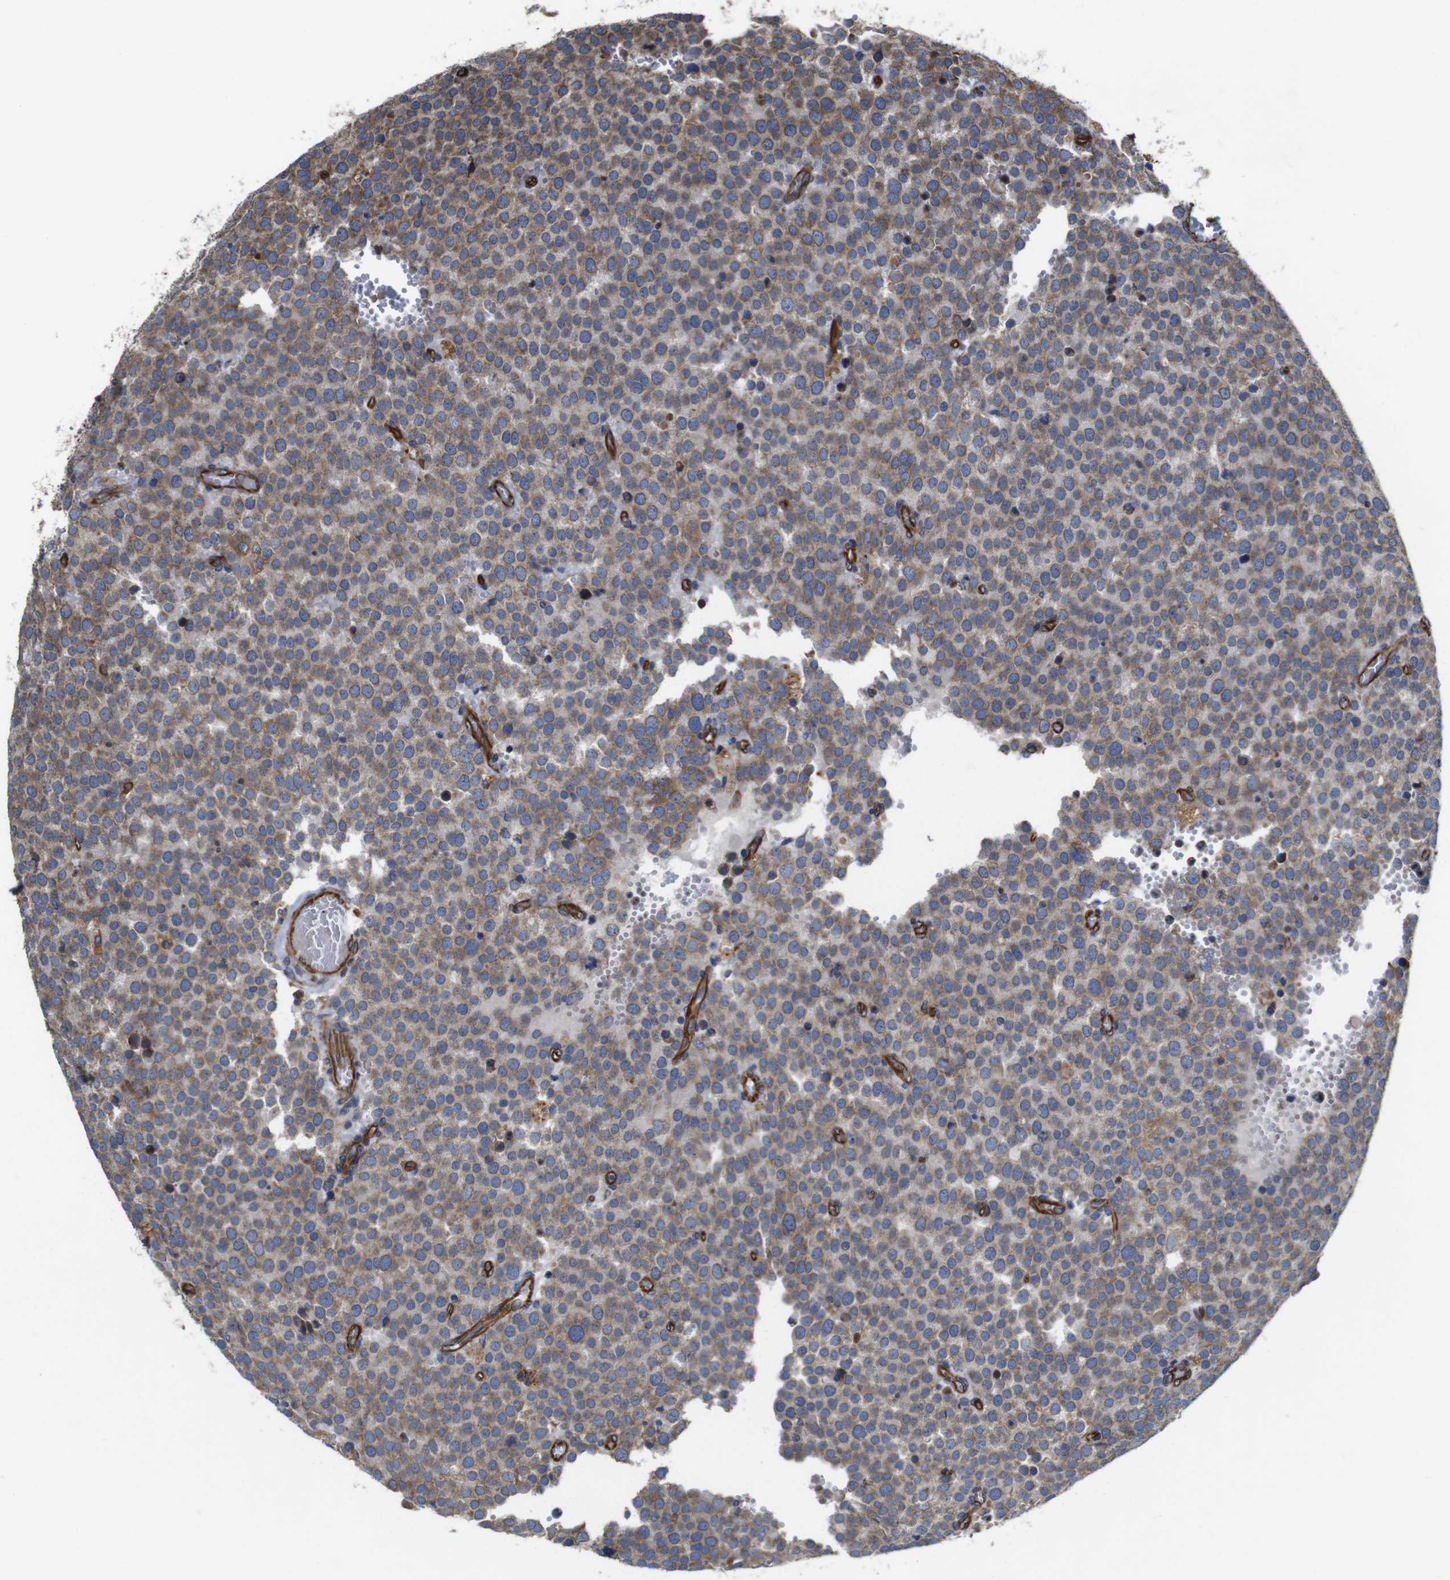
{"staining": {"intensity": "moderate", "quantity": ">75%", "location": "cytoplasmic/membranous"}, "tissue": "testis cancer", "cell_type": "Tumor cells", "image_type": "cancer", "snomed": [{"axis": "morphology", "description": "Normal tissue, NOS"}, {"axis": "morphology", "description": "Seminoma, NOS"}, {"axis": "topography", "description": "Testis"}], "caption": "Immunohistochemical staining of human testis cancer (seminoma) demonstrates moderate cytoplasmic/membranous protein positivity in about >75% of tumor cells.", "gene": "POMK", "patient": {"sex": "male", "age": 71}}